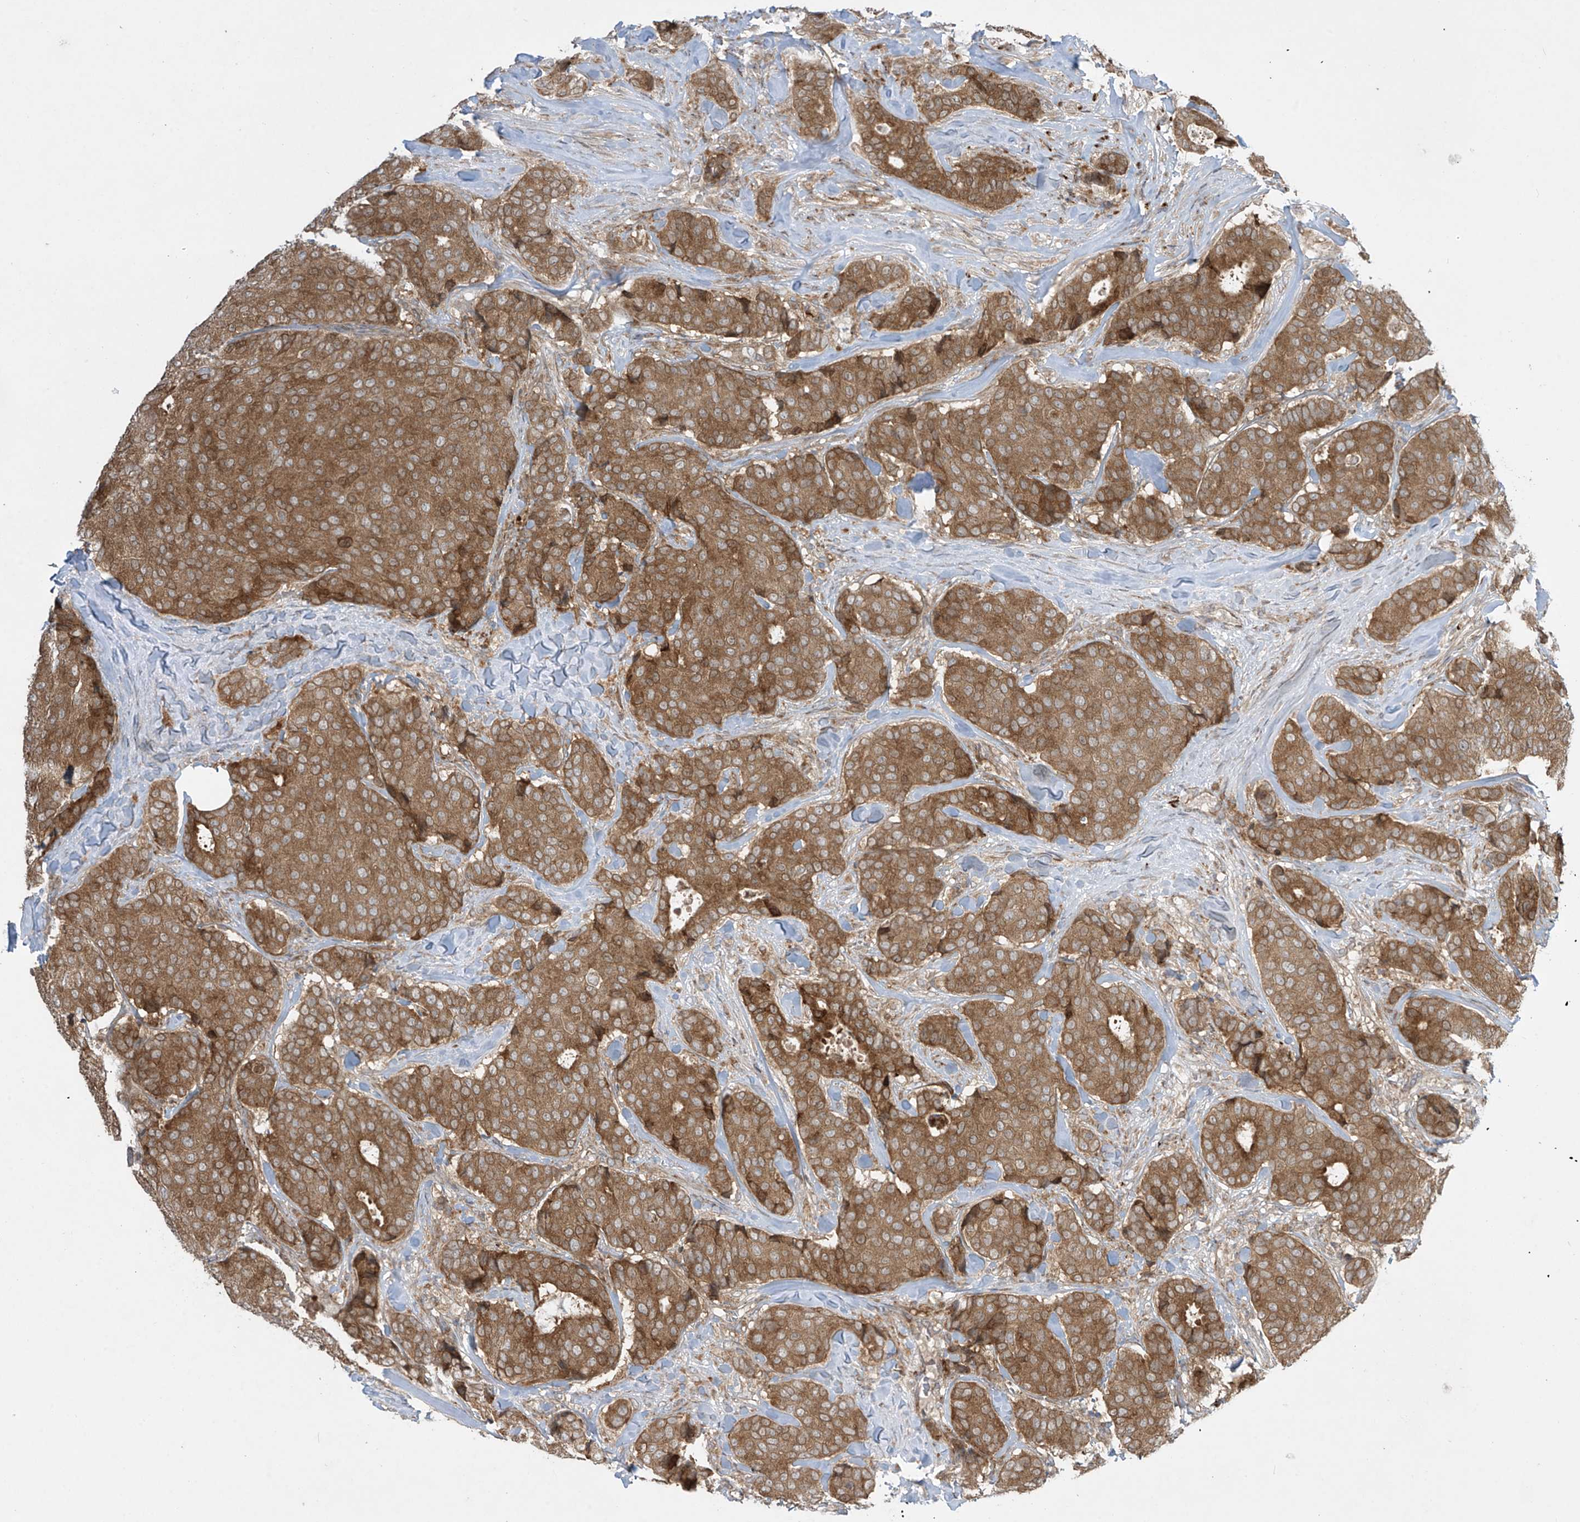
{"staining": {"intensity": "moderate", "quantity": ">75%", "location": "cytoplasmic/membranous"}, "tissue": "breast cancer", "cell_type": "Tumor cells", "image_type": "cancer", "snomed": [{"axis": "morphology", "description": "Duct carcinoma"}, {"axis": "topography", "description": "Breast"}], "caption": "Immunohistochemical staining of human breast cancer shows medium levels of moderate cytoplasmic/membranous positivity in about >75% of tumor cells.", "gene": "PPAT", "patient": {"sex": "female", "age": 75}}